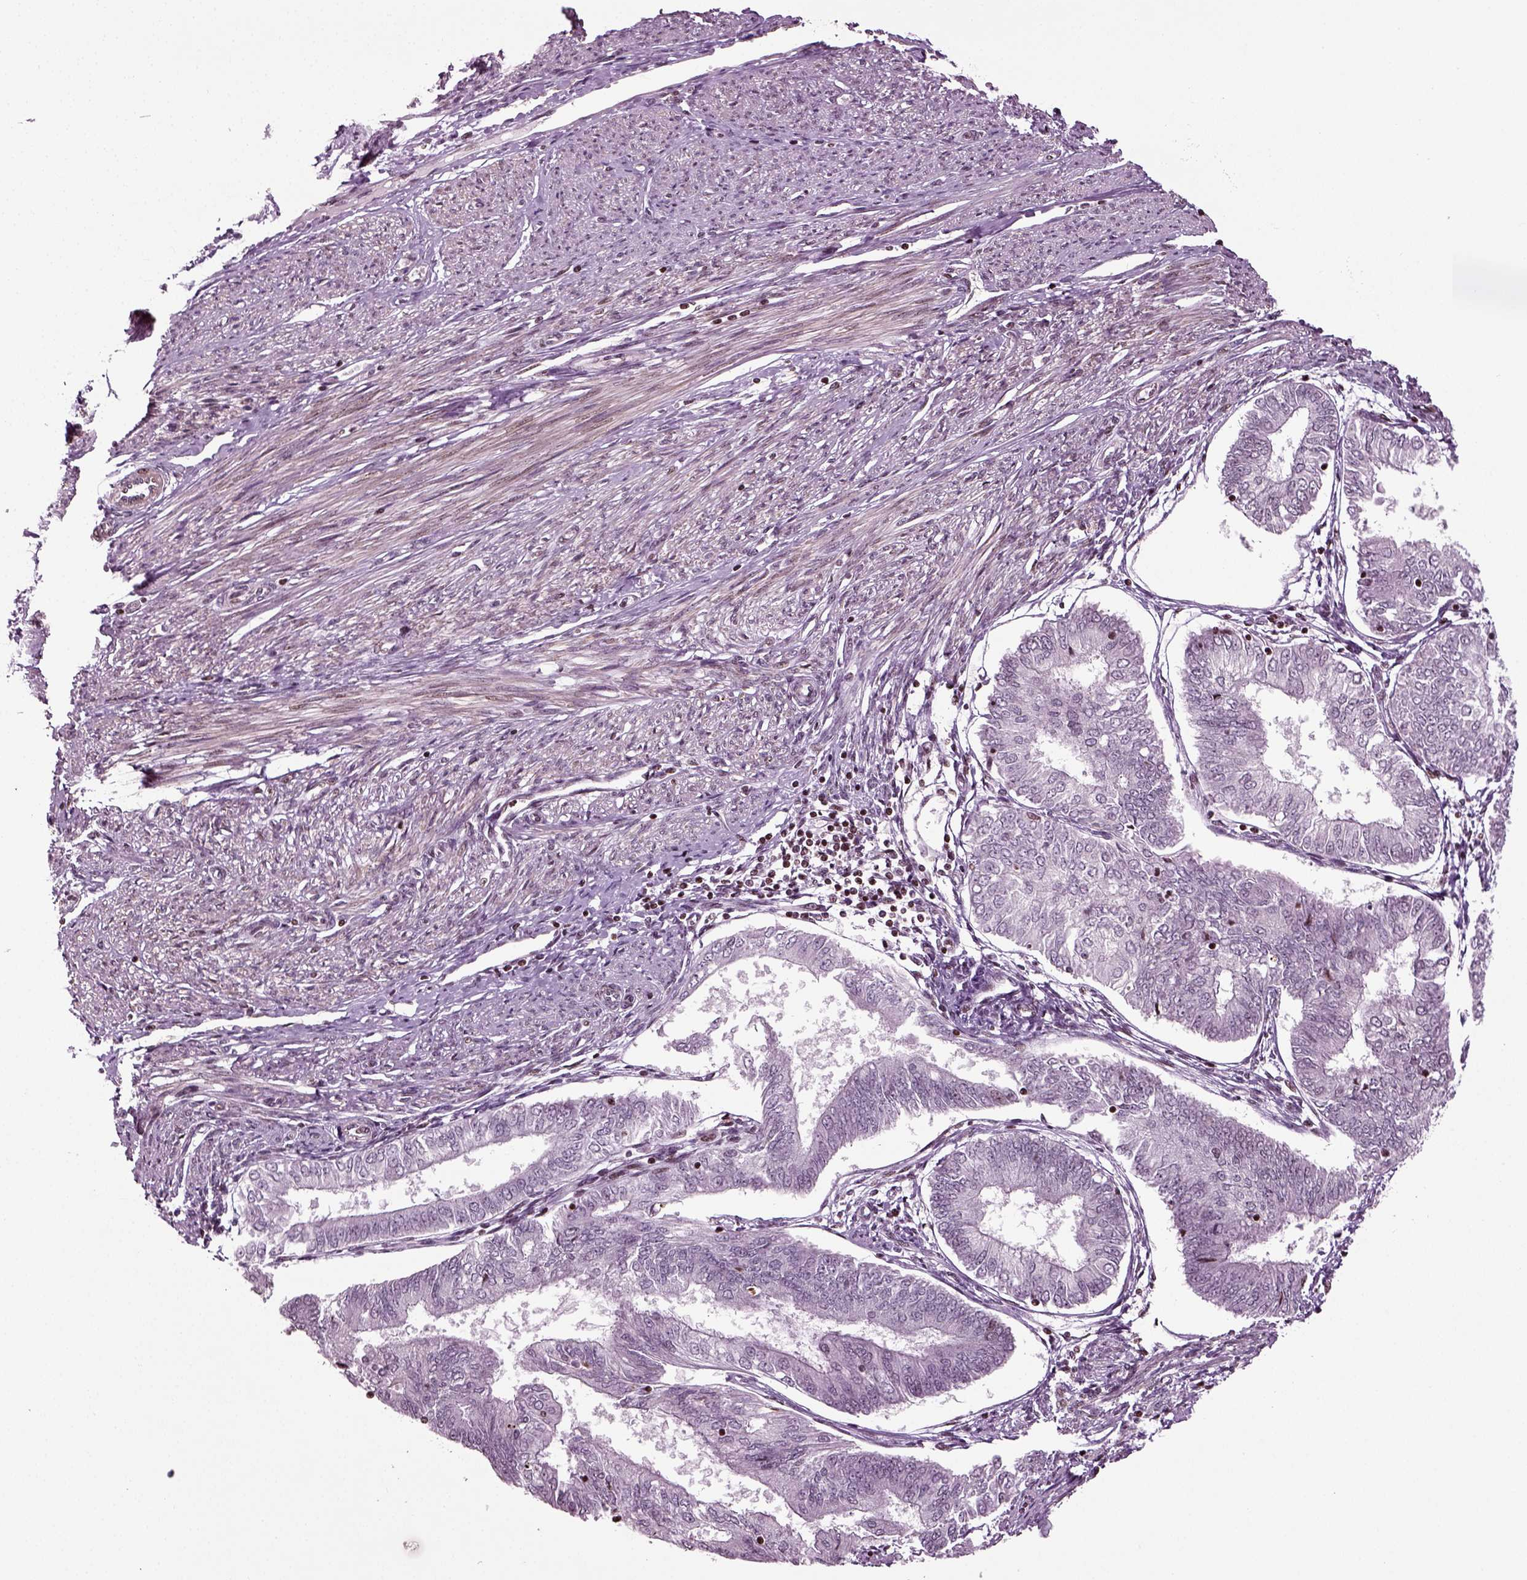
{"staining": {"intensity": "negative", "quantity": "none", "location": "none"}, "tissue": "endometrial cancer", "cell_type": "Tumor cells", "image_type": "cancer", "snomed": [{"axis": "morphology", "description": "Adenocarcinoma, NOS"}, {"axis": "topography", "description": "Endometrium"}], "caption": "DAB immunohistochemical staining of human endometrial adenocarcinoma exhibits no significant positivity in tumor cells. (DAB IHC, high magnification).", "gene": "HEYL", "patient": {"sex": "female", "age": 58}}